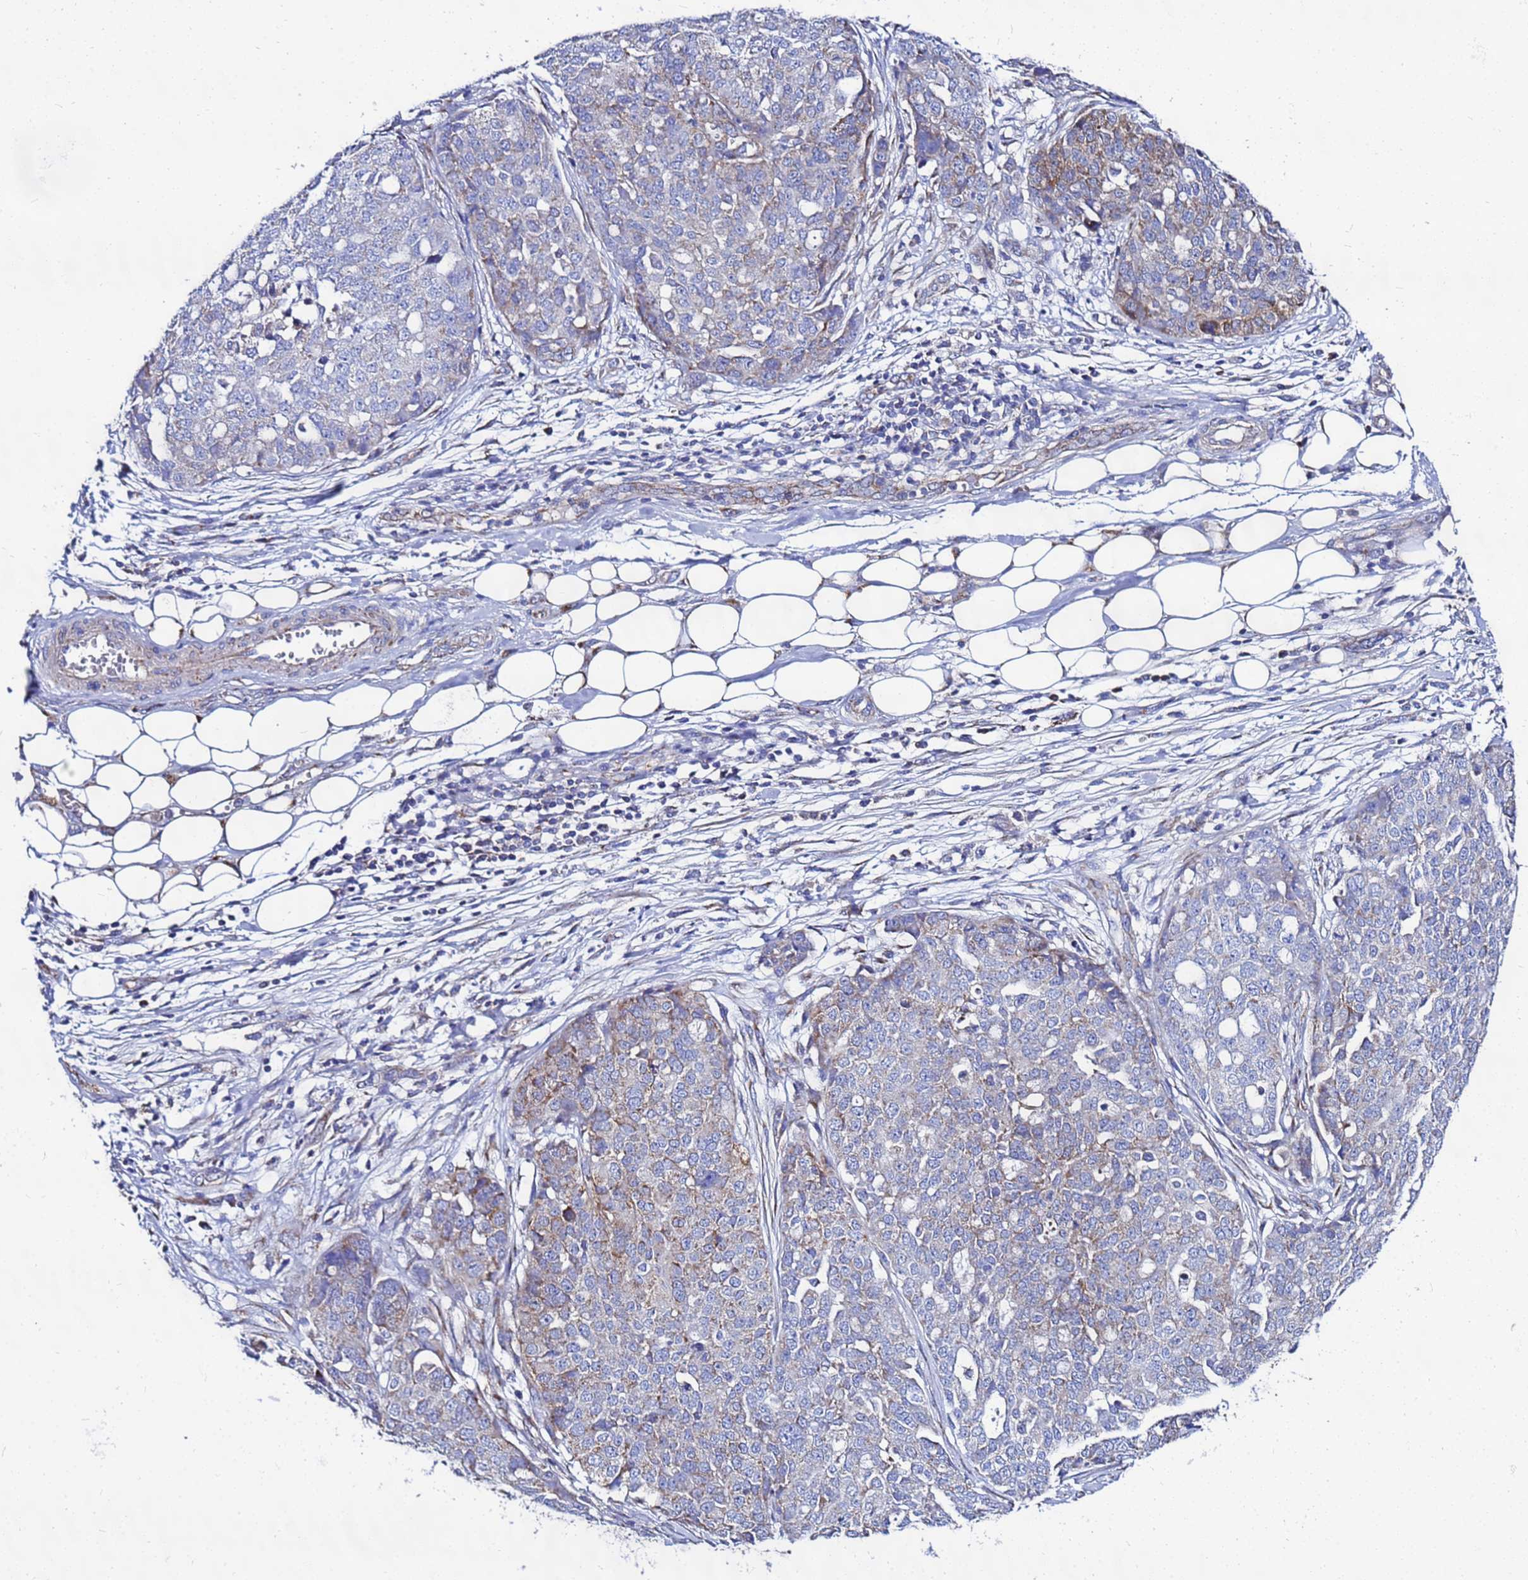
{"staining": {"intensity": "weak", "quantity": "<25%", "location": "cytoplasmic/membranous"}, "tissue": "ovarian cancer", "cell_type": "Tumor cells", "image_type": "cancer", "snomed": [{"axis": "morphology", "description": "Cystadenocarcinoma, serous, NOS"}, {"axis": "topography", "description": "Soft tissue"}, {"axis": "topography", "description": "Ovary"}], "caption": "Micrograph shows no significant protein expression in tumor cells of ovarian cancer.", "gene": "FAHD2A", "patient": {"sex": "female", "age": 57}}